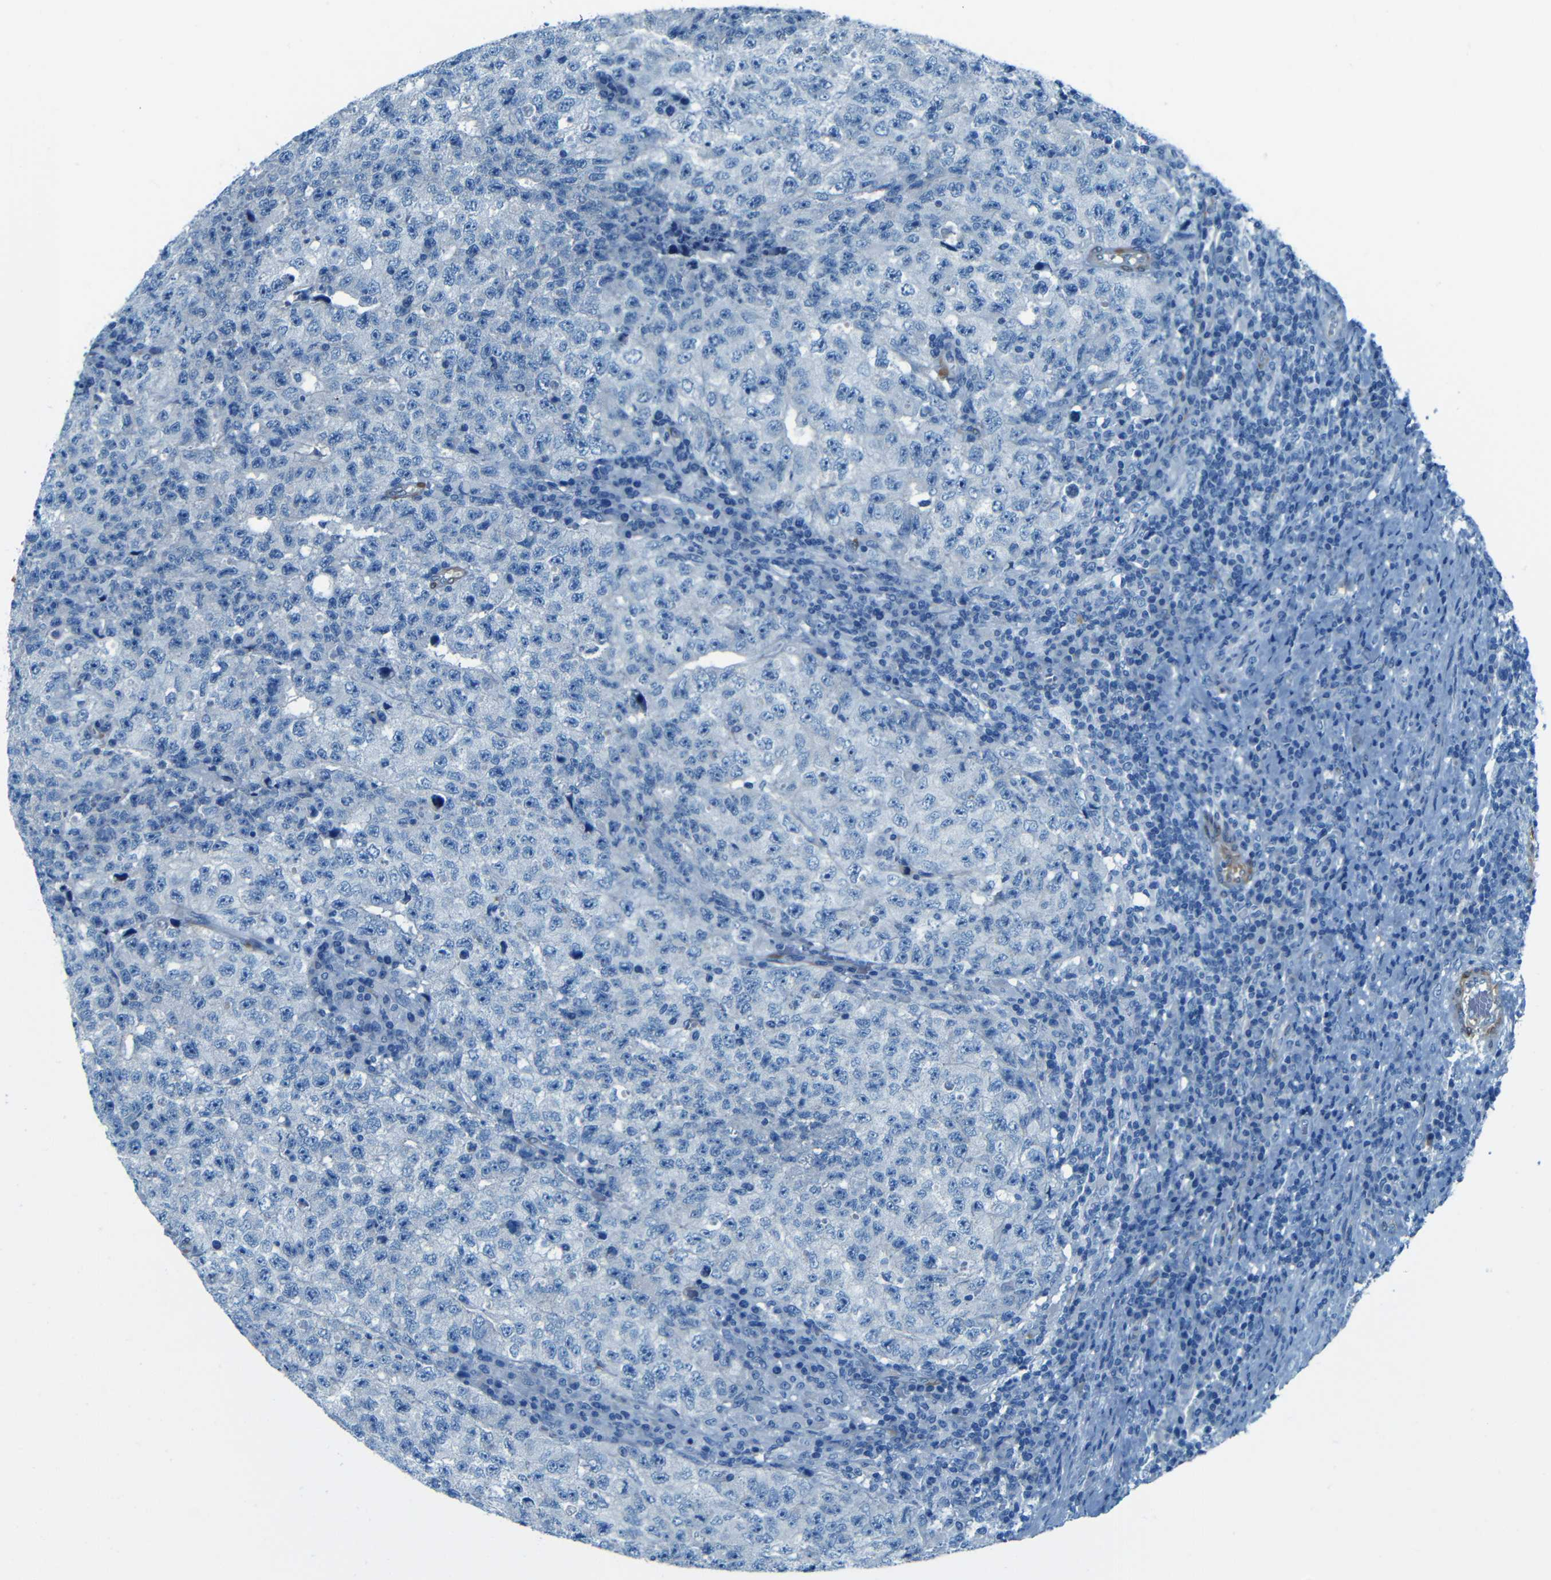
{"staining": {"intensity": "negative", "quantity": "none", "location": "none"}, "tissue": "testis cancer", "cell_type": "Tumor cells", "image_type": "cancer", "snomed": [{"axis": "morphology", "description": "Necrosis, NOS"}, {"axis": "morphology", "description": "Carcinoma, Embryonal, NOS"}, {"axis": "topography", "description": "Testis"}], "caption": "DAB immunohistochemical staining of testis embryonal carcinoma shows no significant positivity in tumor cells.", "gene": "MAP2", "patient": {"sex": "male", "age": 19}}